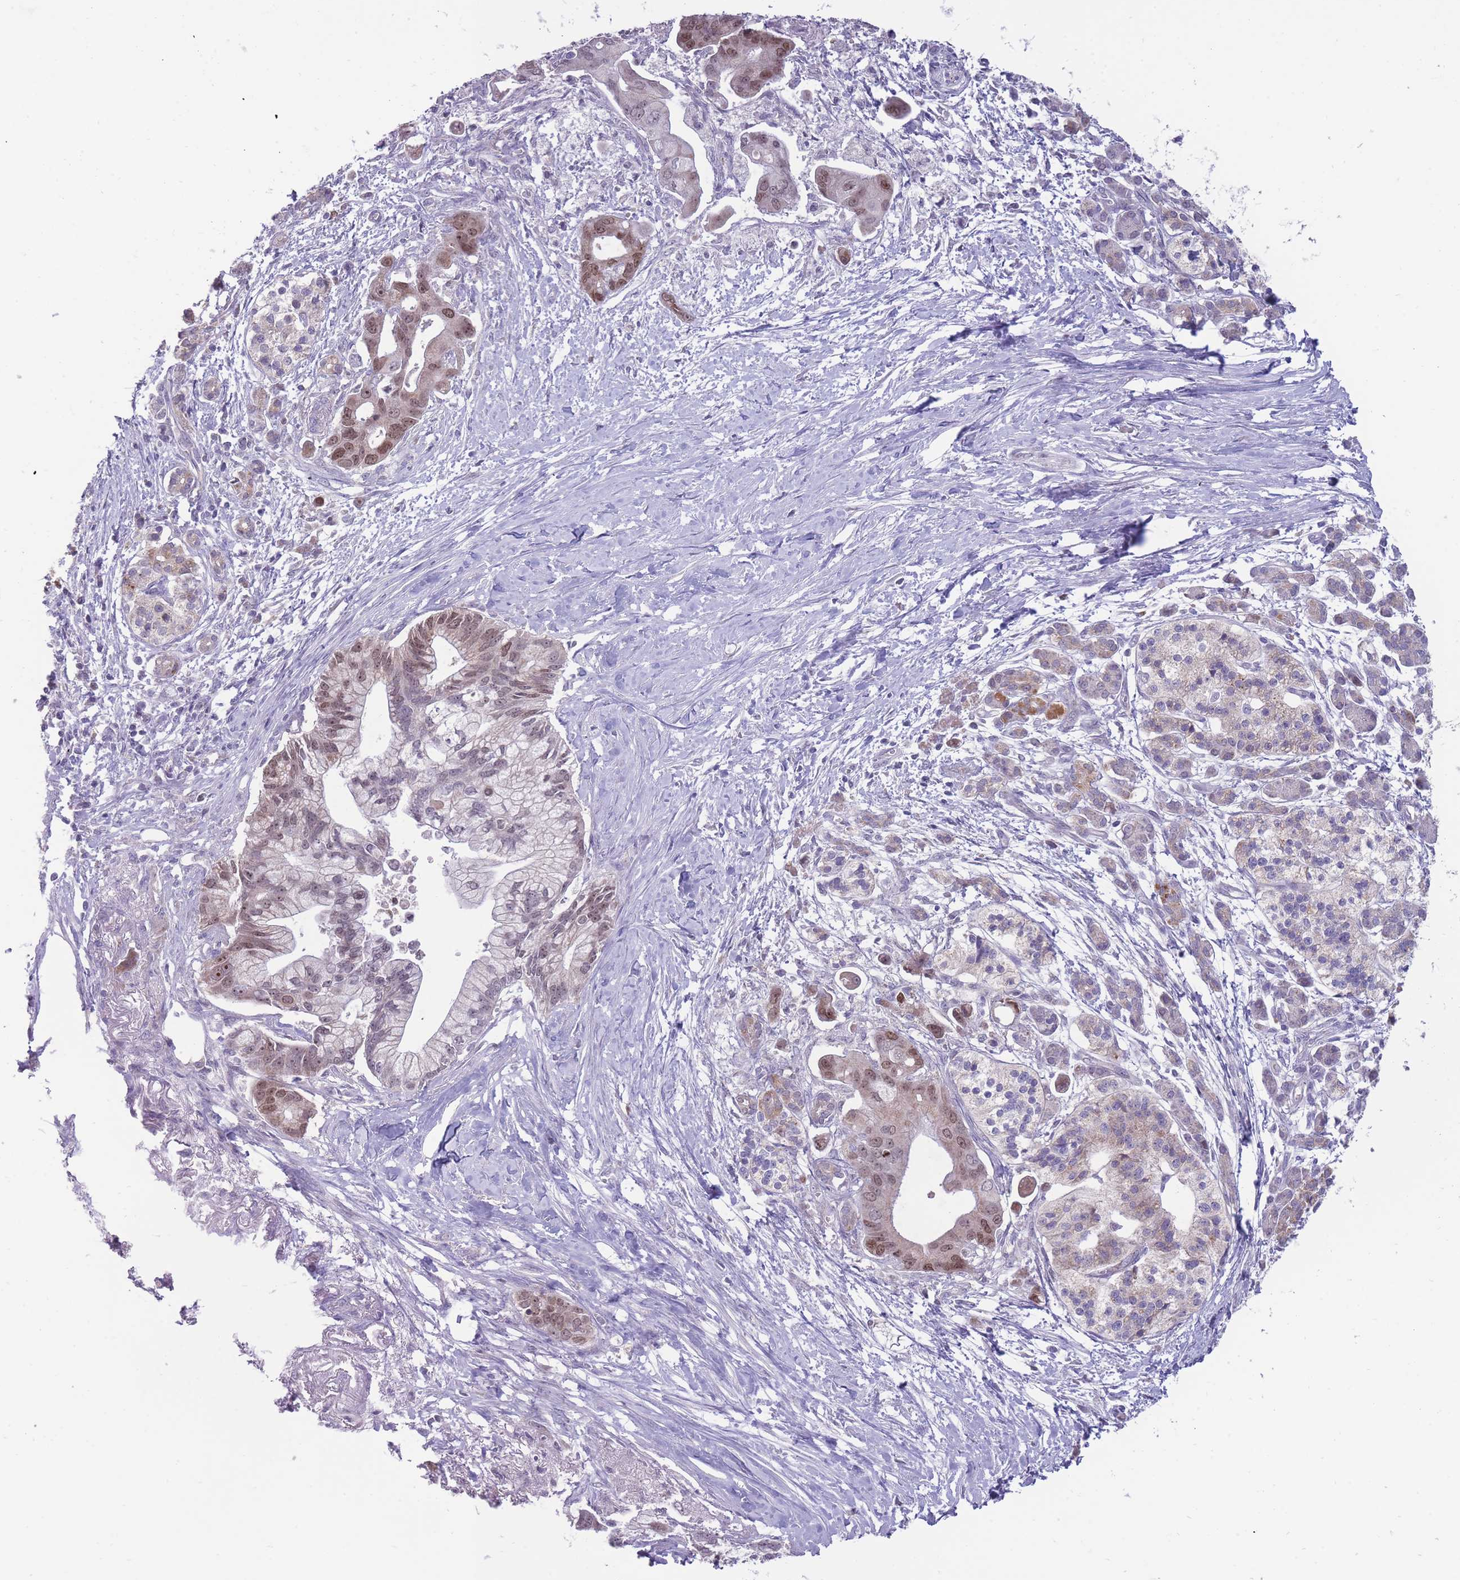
{"staining": {"intensity": "moderate", "quantity": "25%-75%", "location": "nuclear"}, "tissue": "pancreatic cancer", "cell_type": "Tumor cells", "image_type": "cancer", "snomed": [{"axis": "morphology", "description": "Adenocarcinoma, NOS"}, {"axis": "topography", "description": "Pancreas"}], "caption": "An image showing moderate nuclear staining in about 25%-75% of tumor cells in pancreatic cancer, as visualized by brown immunohistochemical staining.", "gene": "MCIDAS", "patient": {"sex": "male", "age": 68}}